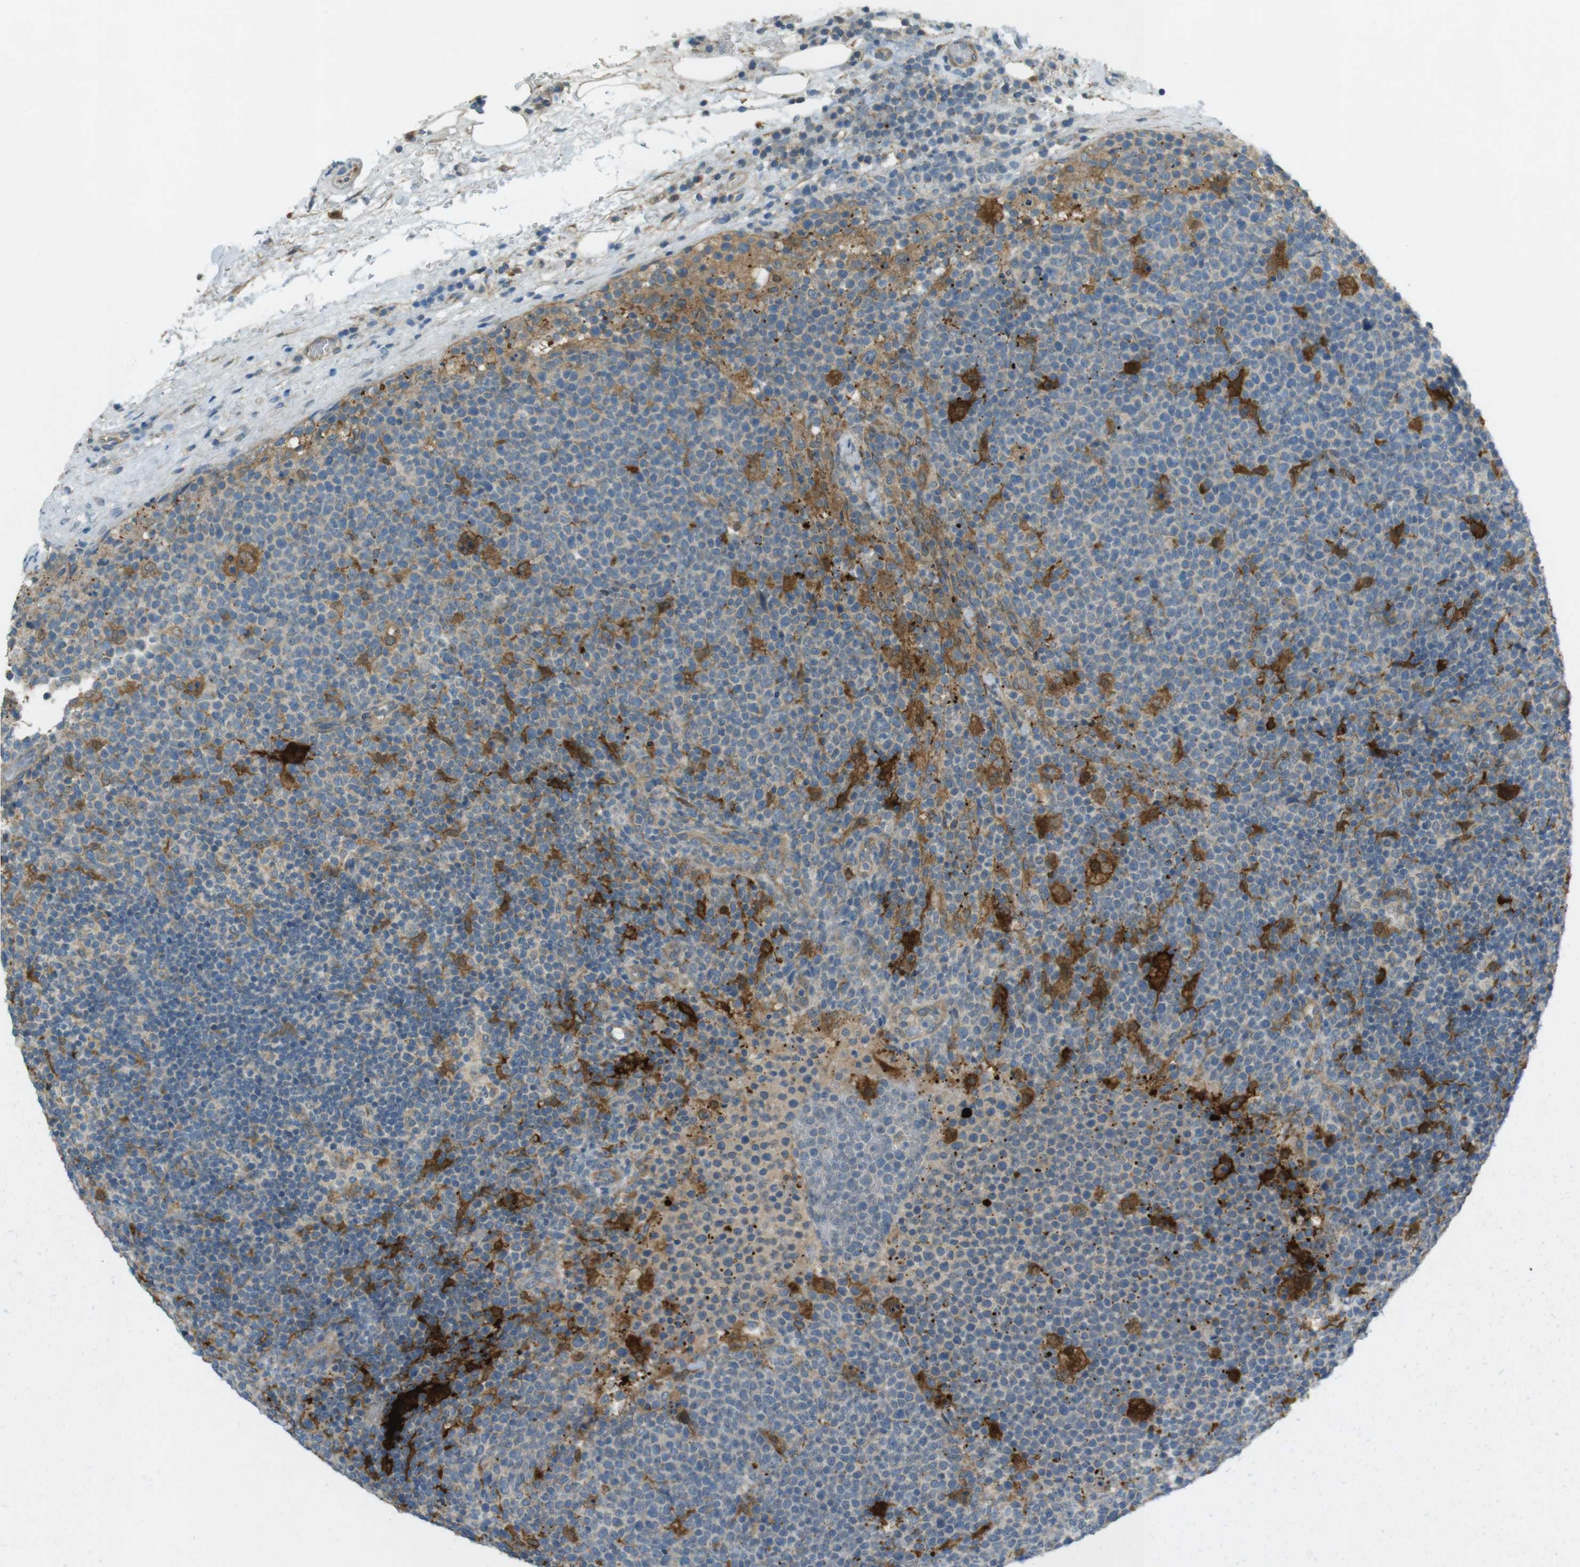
{"staining": {"intensity": "moderate", "quantity": "<25%", "location": "cytoplasmic/membranous"}, "tissue": "lymphoma", "cell_type": "Tumor cells", "image_type": "cancer", "snomed": [{"axis": "morphology", "description": "Malignant lymphoma, non-Hodgkin's type, High grade"}, {"axis": "topography", "description": "Lymph node"}], "caption": "Immunohistochemistry of human lymphoma exhibits low levels of moderate cytoplasmic/membranous expression in approximately <25% of tumor cells. Nuclei are stained in blue.", "gene": "TMEM41B", "patient": {"sex": "male", "age": 61}}